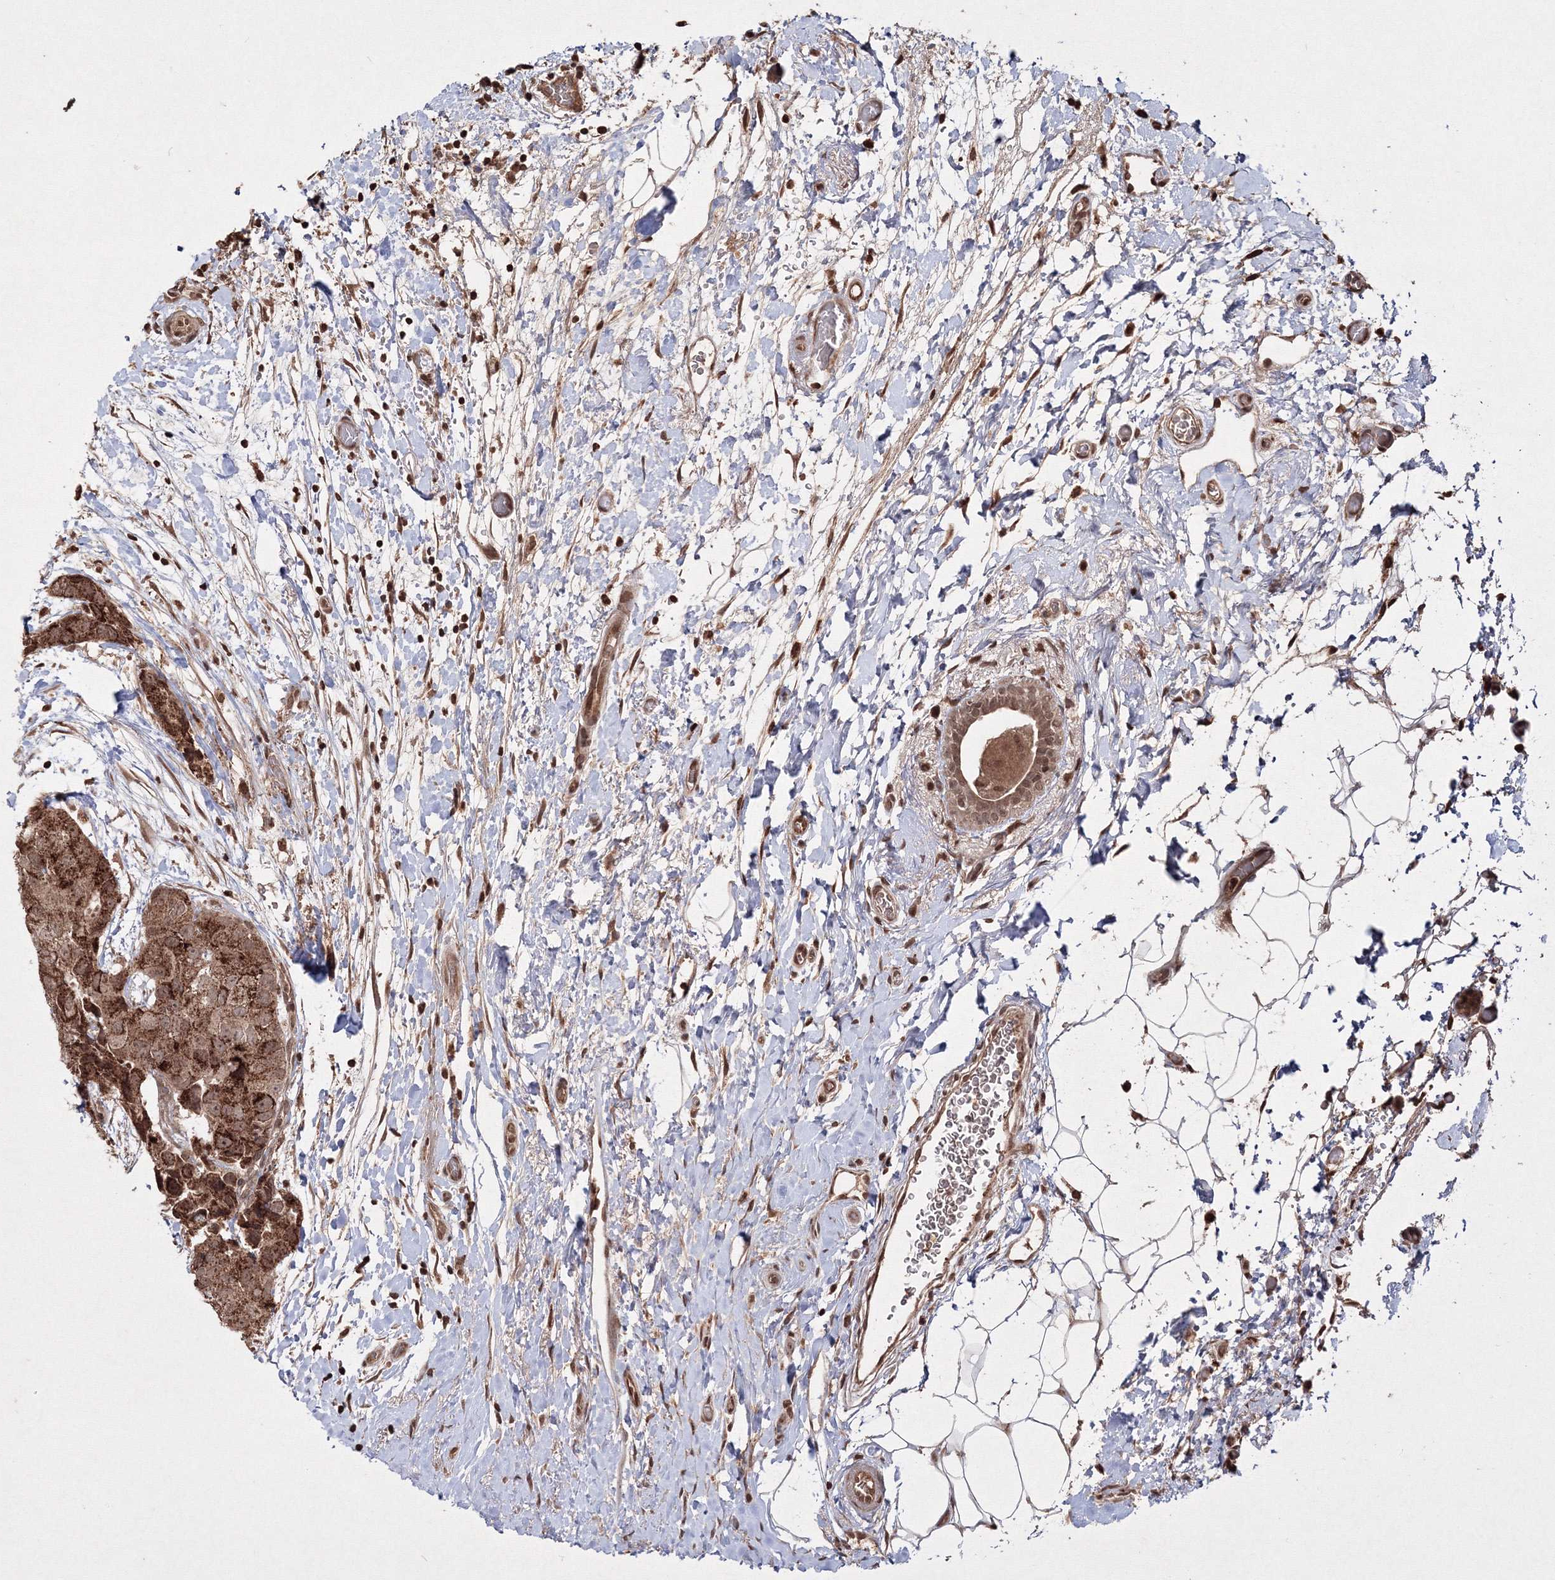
{"staining": {"intensity": "strong", "quantity": ">75%", "location": "cytoplasmic/membranous"}, "tissue": "breast cancer", "cell_type": "Tumor cells", "image_type": "cancer", "snomed": [{"axis": "morphology", "description": "Duct carcinoma"}, {"axis": "topography", "description": "Breast"}], "caption": "Immunohistochemical staining of human breast cancer shows high levels of strong cytoplasmic/membranous protein expression in approximately >75% of tumor cells.", "gene": "PEX13", "patient": {"sex": "female", "age": 62}}